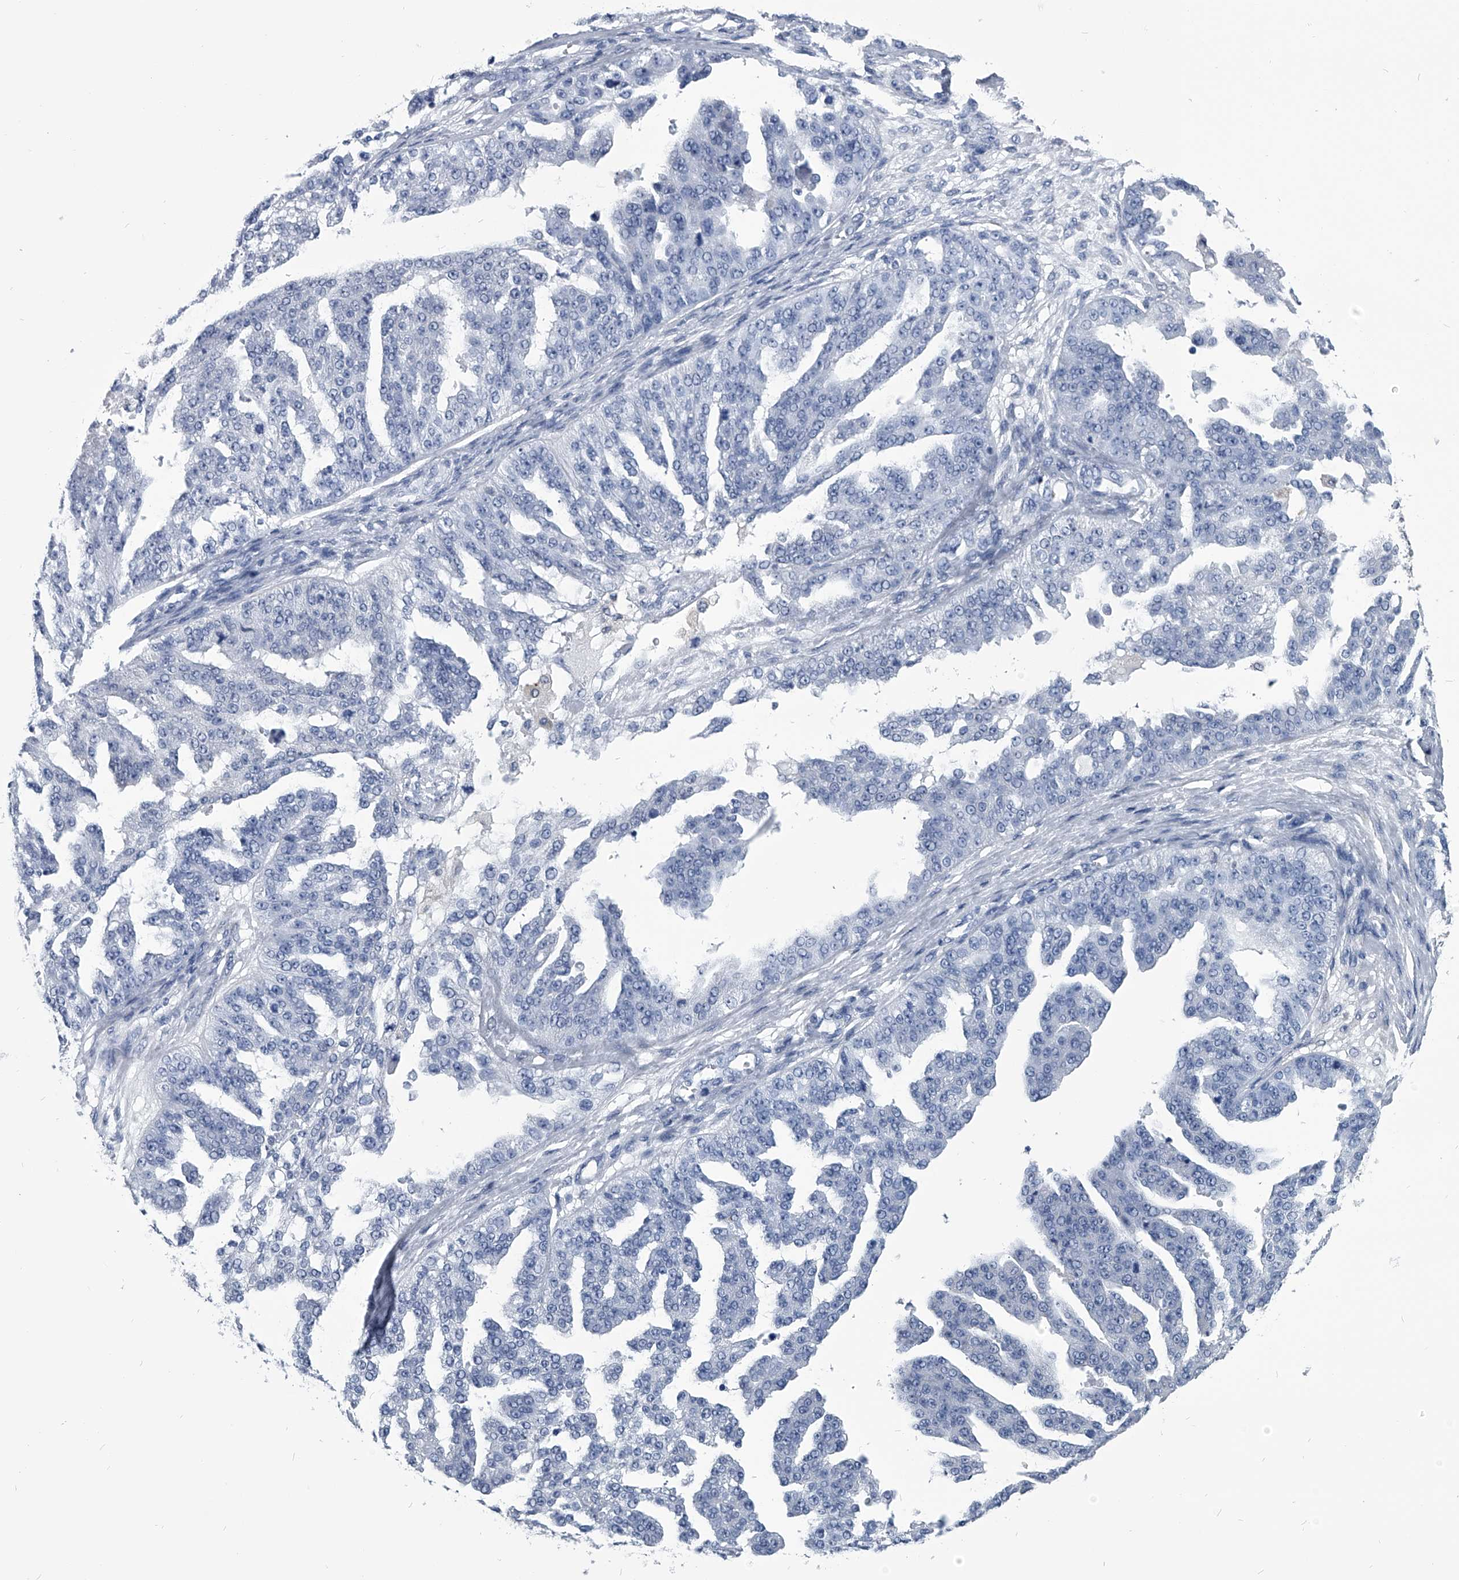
{"staining": {"intensity": "negative", "quantity": "none", "location": "none"}, "tissue": "ovarian cancer", "cell_type": "Tumor cells", "image_type": "cancer", "snomed": [{"axis": "morphology", "description": "Cystadenocarcinoma, serous, NOS"}, {"axis": "topography", "description": "Ovary"}], "caption": "Ovarian serous cystadenocarcinoma stained for a protein using immunohistochemistry displays no positivity tumor cells.", "gene": "PDXK", "patient": {"sex": "female", "age": 58}}